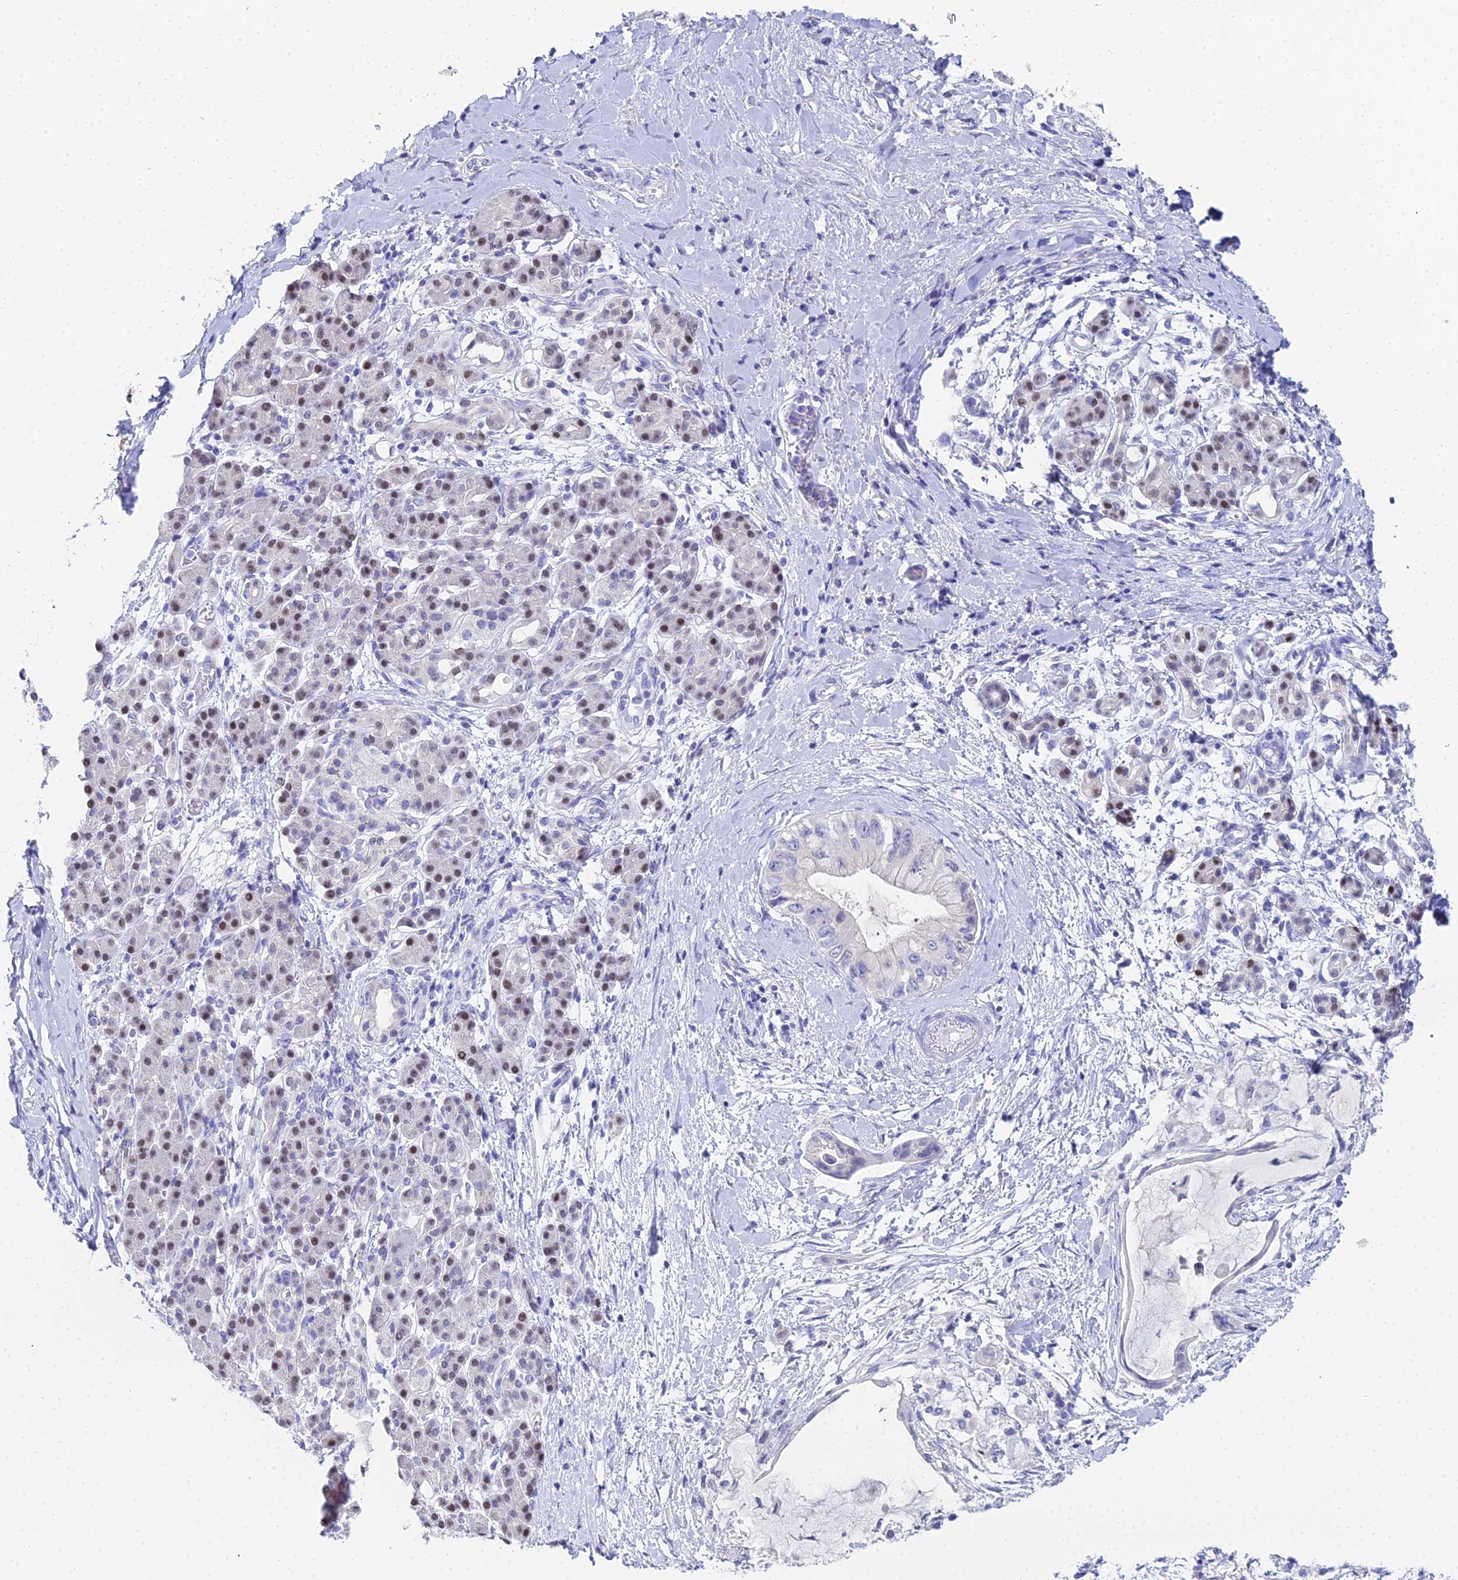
{"staining": {"intensity": "negative", "quantity": "none", "location": "none"}, "tissue": "pancreatic cancer", "cell_type": "Tumor cells", "image_type": "cancer", "snomed": [{"axis": "morphology", "description": "Adenocarcinoma, NOS"}, {"axis": "topography", "description": "Pancreas"}], "caption": "Tumor cells are negative for protein expression in human adenocarcinoma (pancreatic).", "gene": "OCM", "patient": {"sex": "male", "age": 48}}